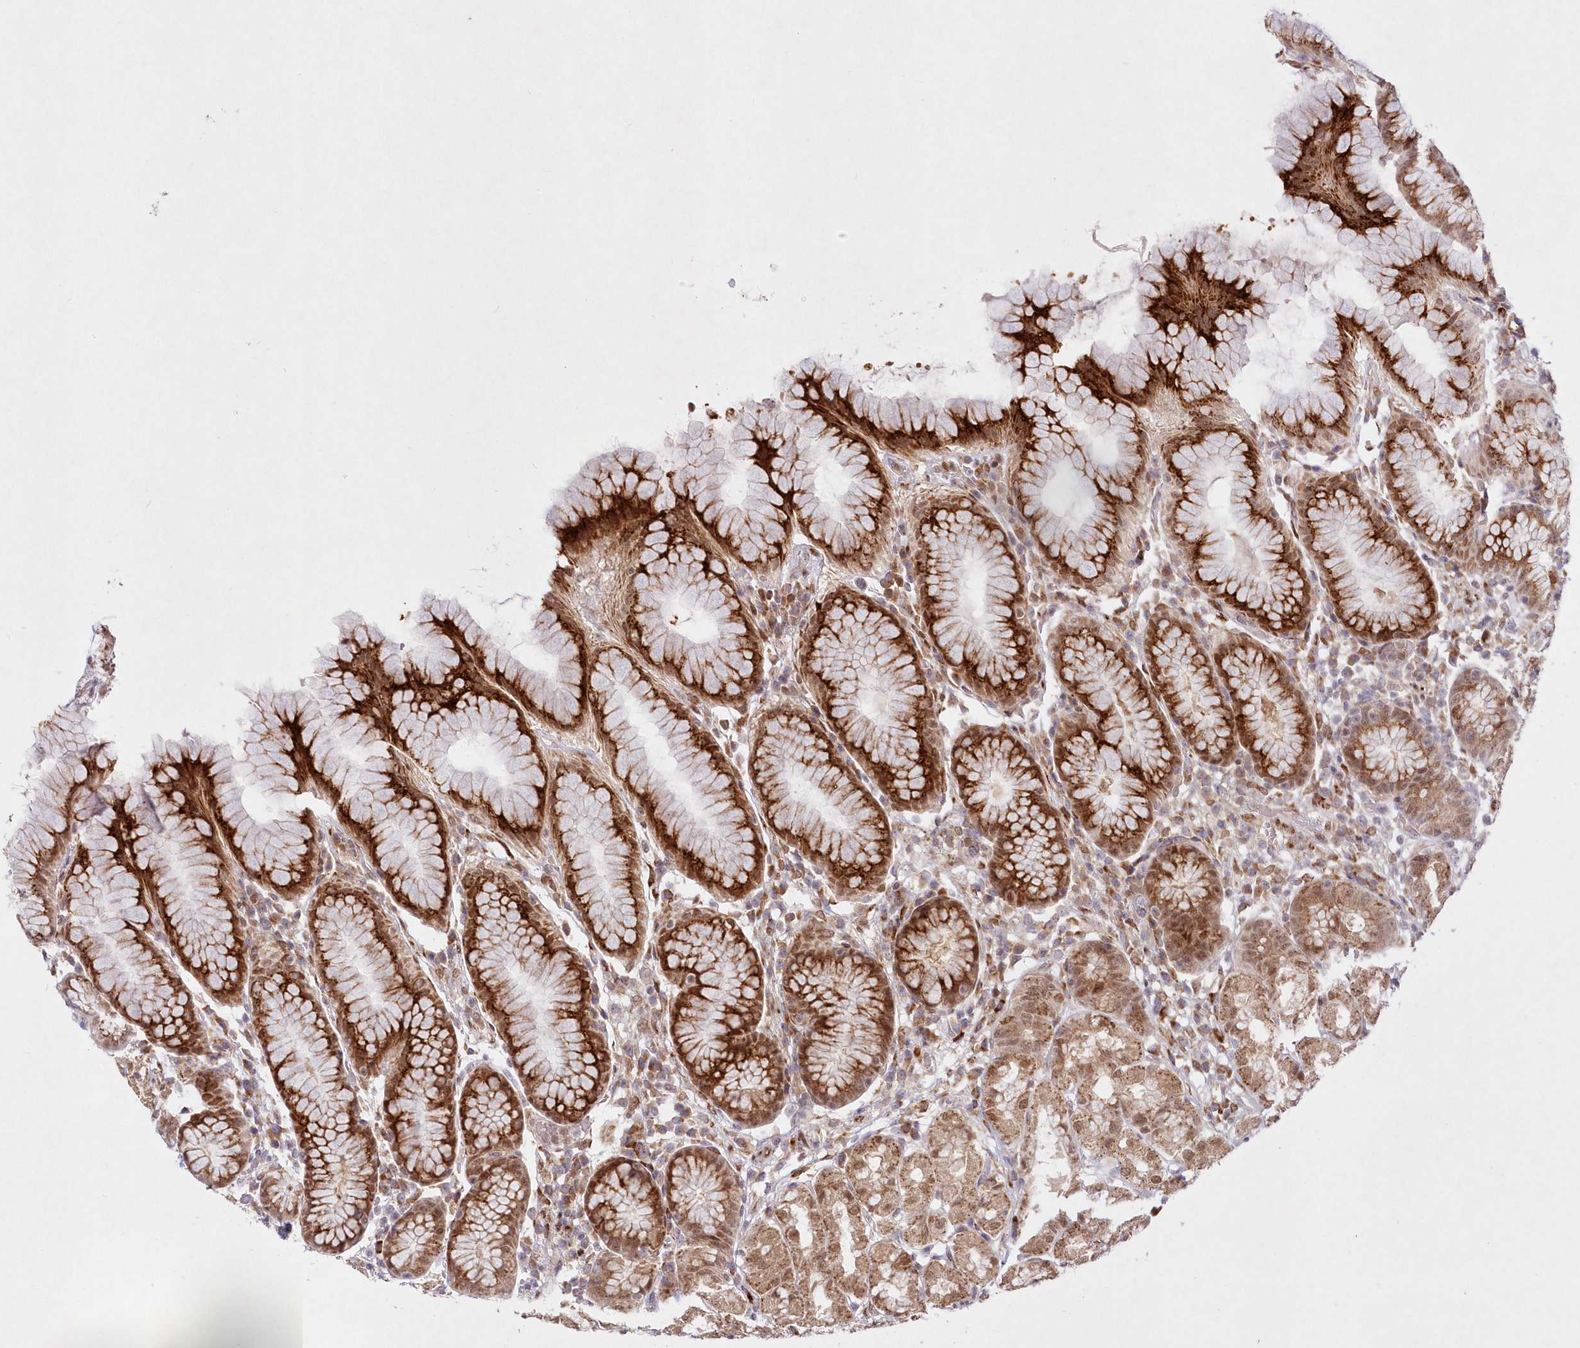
{"staining": {"intensity": "strong", "quantity": ">75%", "location": "cytoplasmic/membranous,nuclear"}, "tissue": "stomach", "cell_type": "Glandular cells", "image_type": "normal", "snomed": [{"axis": "morphology", "description": "Normal tissue, NOS"}, {"axis": "topography", "description": "Stomach, lower"}], "caption": "Normal stomach shows strong cytoplasmic/membranous,nuclear staining in approximately >75% of glandular cells Using DAB (brown) and hematoxylin (blue) stains, captured at high magnification using brightfield microscopy..", "gene": "LDB1", "patient": {"sex": "female", "age": 56}}